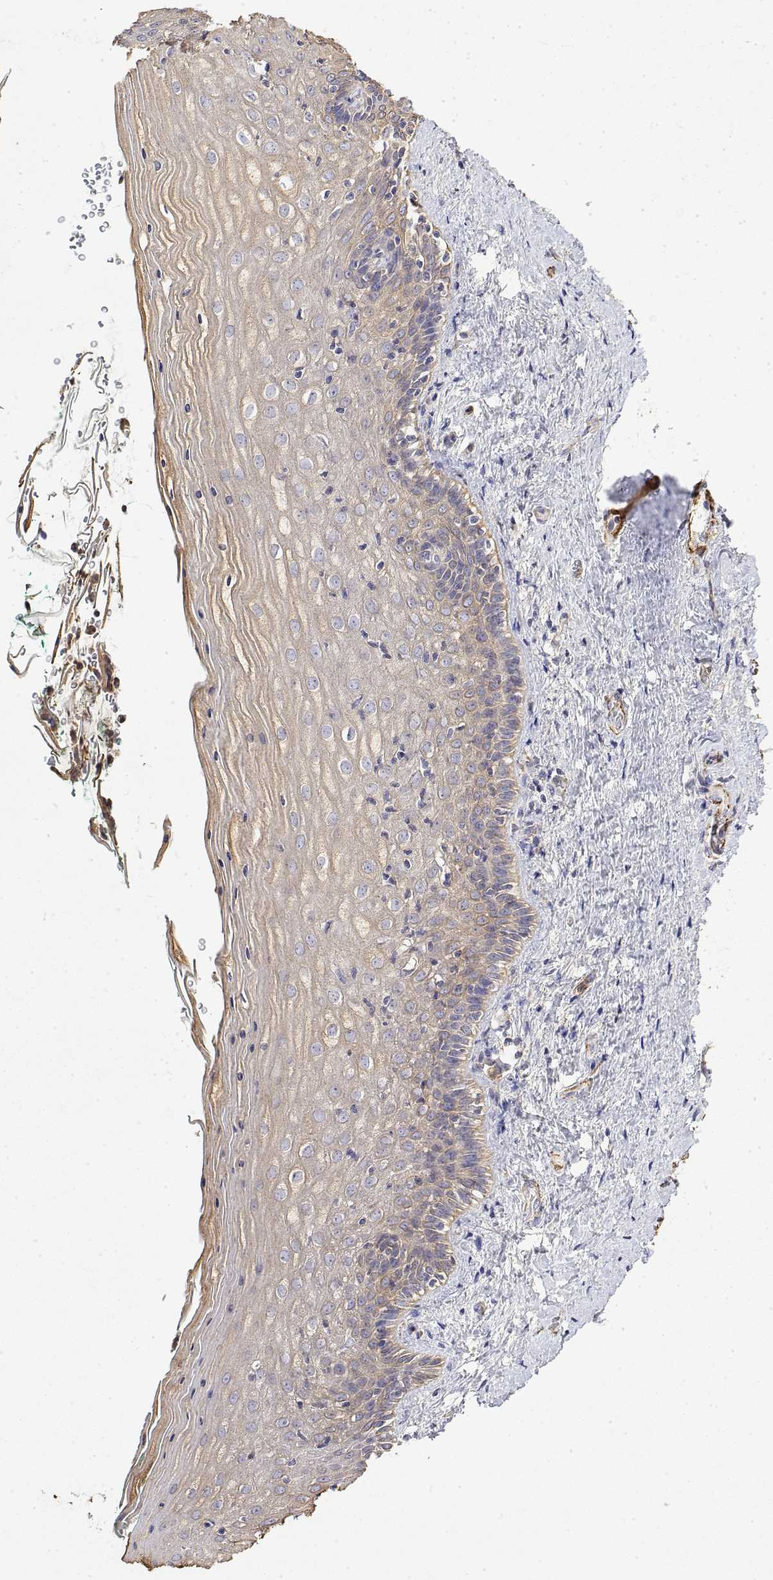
{"staining": {"intensity": "weak", "quantity": "25%-75%", "location": "cytoplasmic/membranous"}, "tissue": "vagina", "cell_type": "Squamous epithelial cells", "image_type": "normal", "snomed": [{"axis": "morphology", "description": "Normal tissue, NOS"}, {"axis": "topography", "description": "Vagina"}], "caption": "This is a histology image of IHC staining of benign vagina, which shows weak expression in the cytoplasmic/membranous of squamous epithelial cells.", "gene": "SOWAHD", "patient": {"sex": "female", "age": 45}}